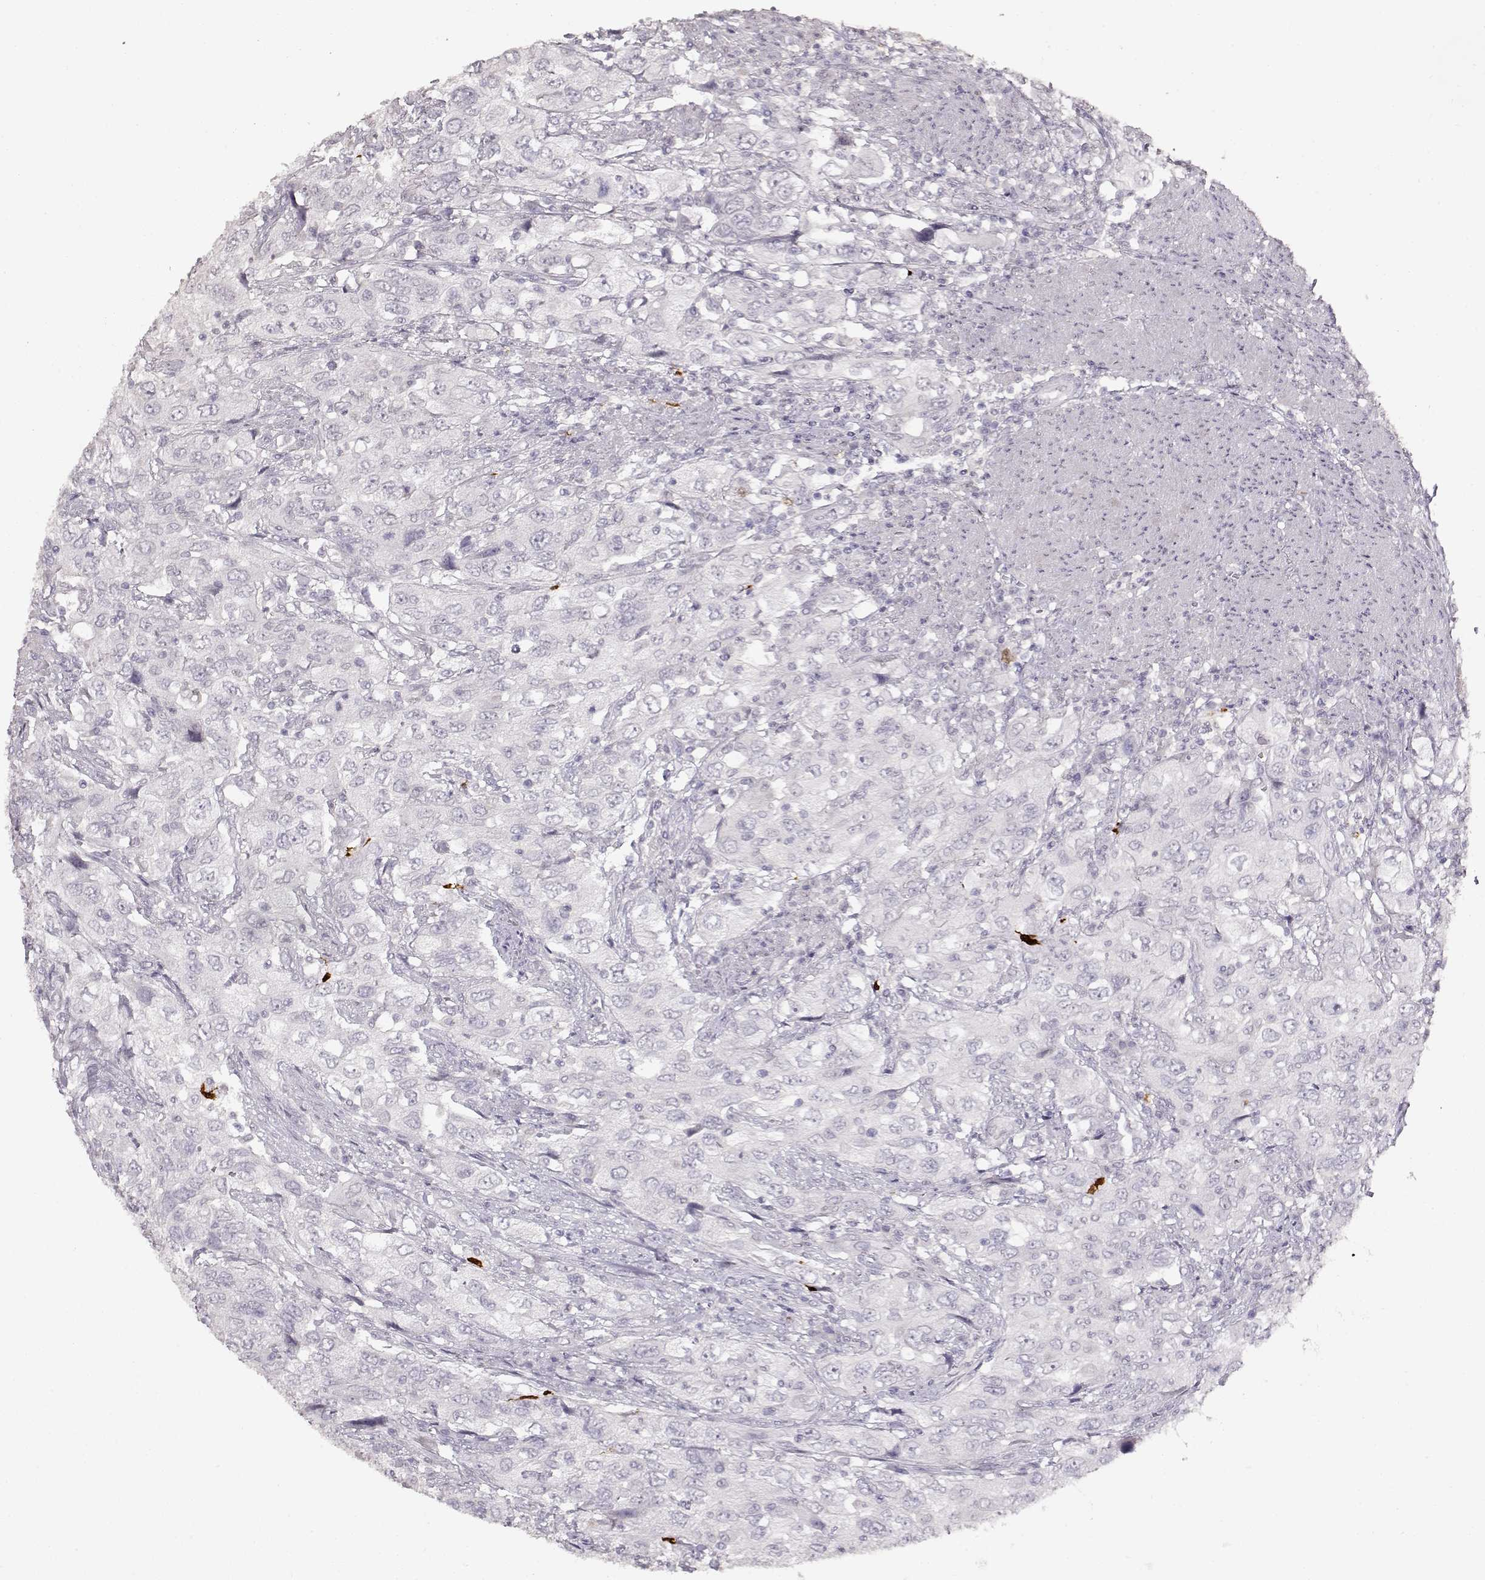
{"staining": {"intensity": "negative", "quantity": "none", "location": "none"}, "tissue": "urothelial cancer", "cell_type": "Tumor cells", "image_type": "cancer", "snomed": [{"axis": "morphology", "description": "Urothelial carcinoma, High grade"}, {"axis": "topography", "description": "Urinary bladder"}], "caption": "A high-resolution photomicrograph shows immunohistochemistry (IHC) staining of urothelial carcinoma (high-grade), which displays no significant staining in tumor cells.", "gene": "S100B", "patient": {"sex": "male", "age": 76}}